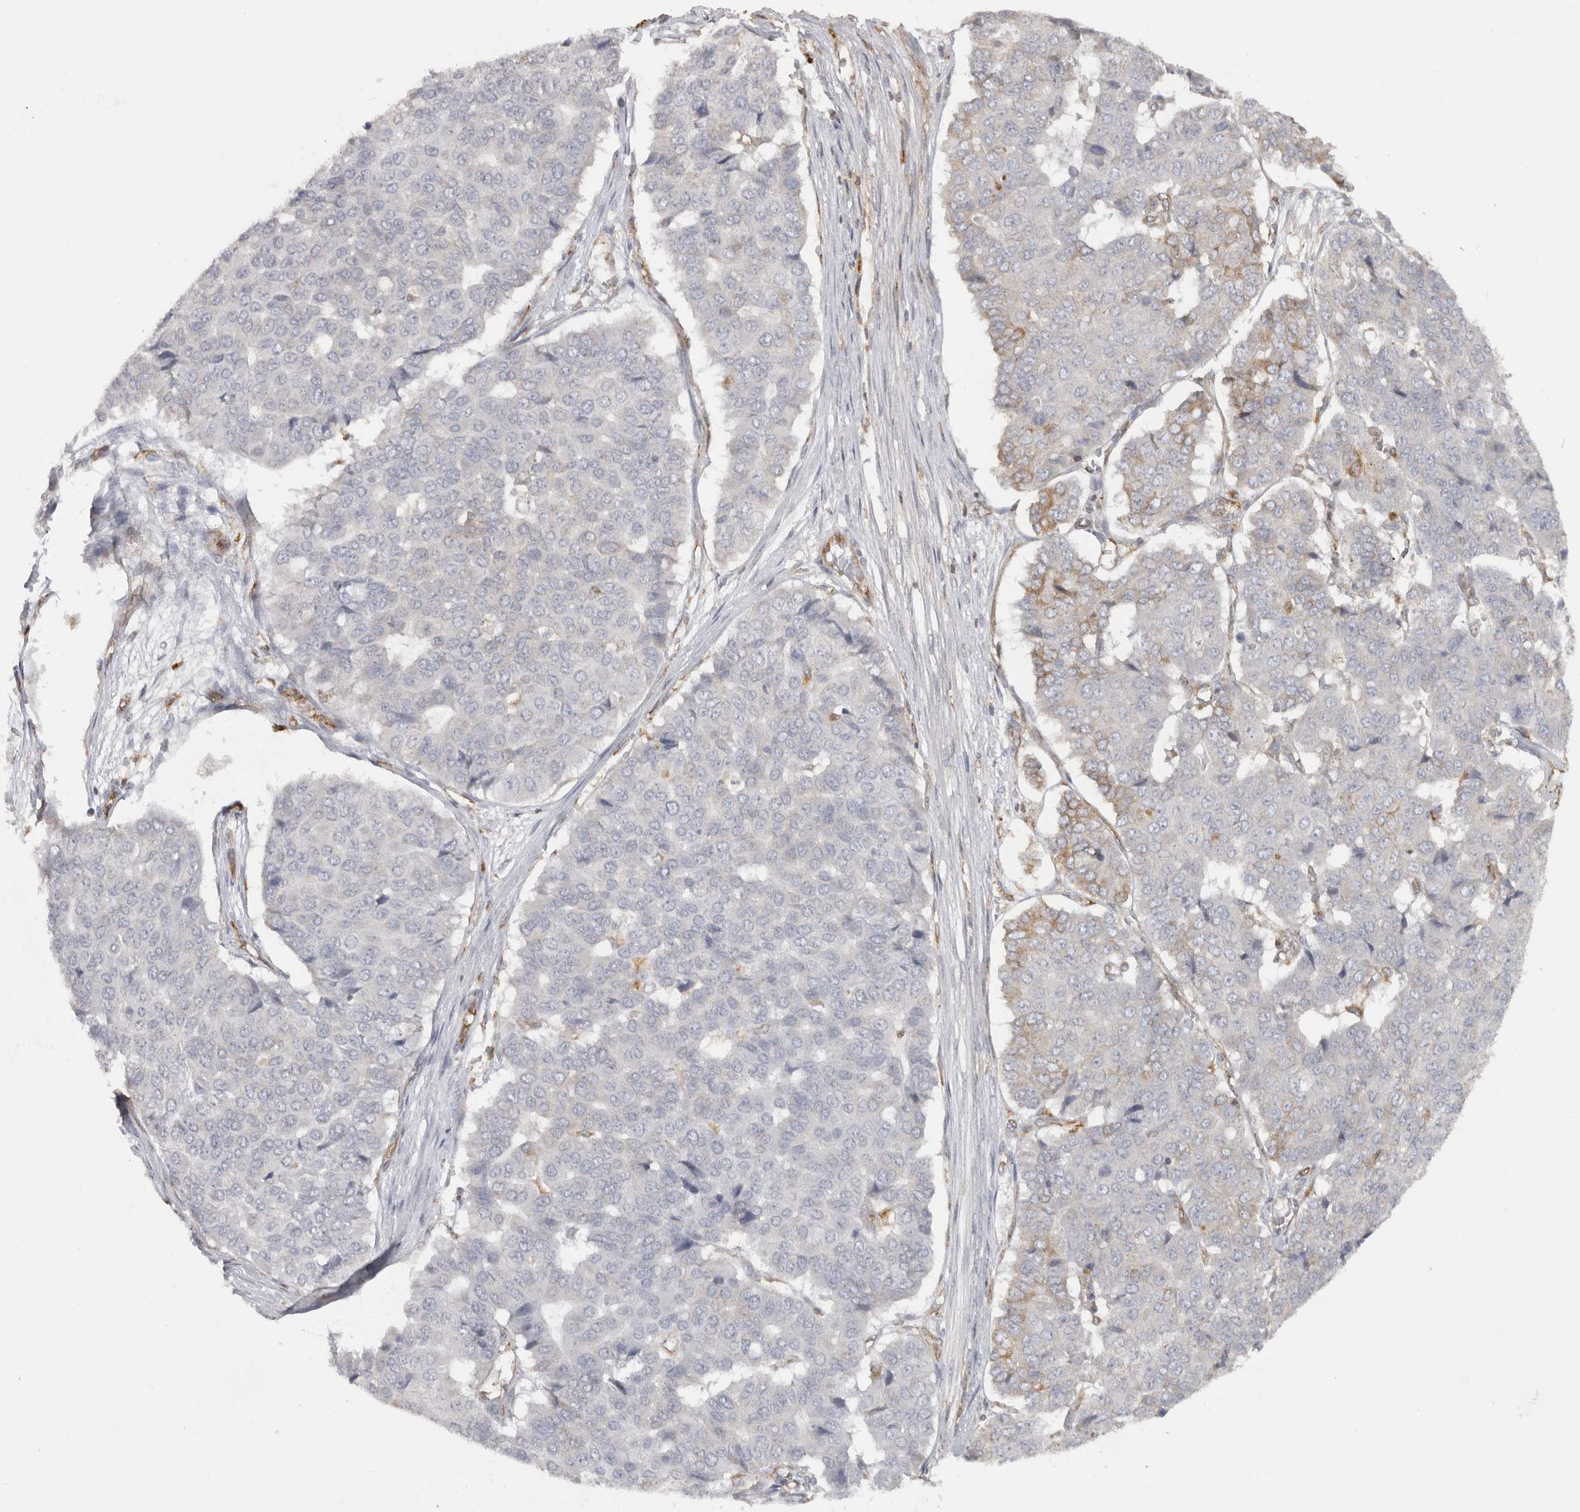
{"staining": {"intensity": "weak", "quantity": "<25%", "location": "cytoplasmic/membranous"}, "tissue": "pancreatic cancer", "cell_type": "Tumor cells", "image_type": "cancer", "snomed": [{"axis": "morphology", "description": "Adenocarcinoma, NOS"}, {"axis": "topography", "description": "Pancreas"}], "caption": "This micrograph is of pancreatic adenocarcinoma stained with immunohistochemistry to label a protein in brown with the nuclei are counter-stained blue. There is no expression in tumor cells.", "gene": "HLA-E", "patient": {"sex": "male", "age": 50}}